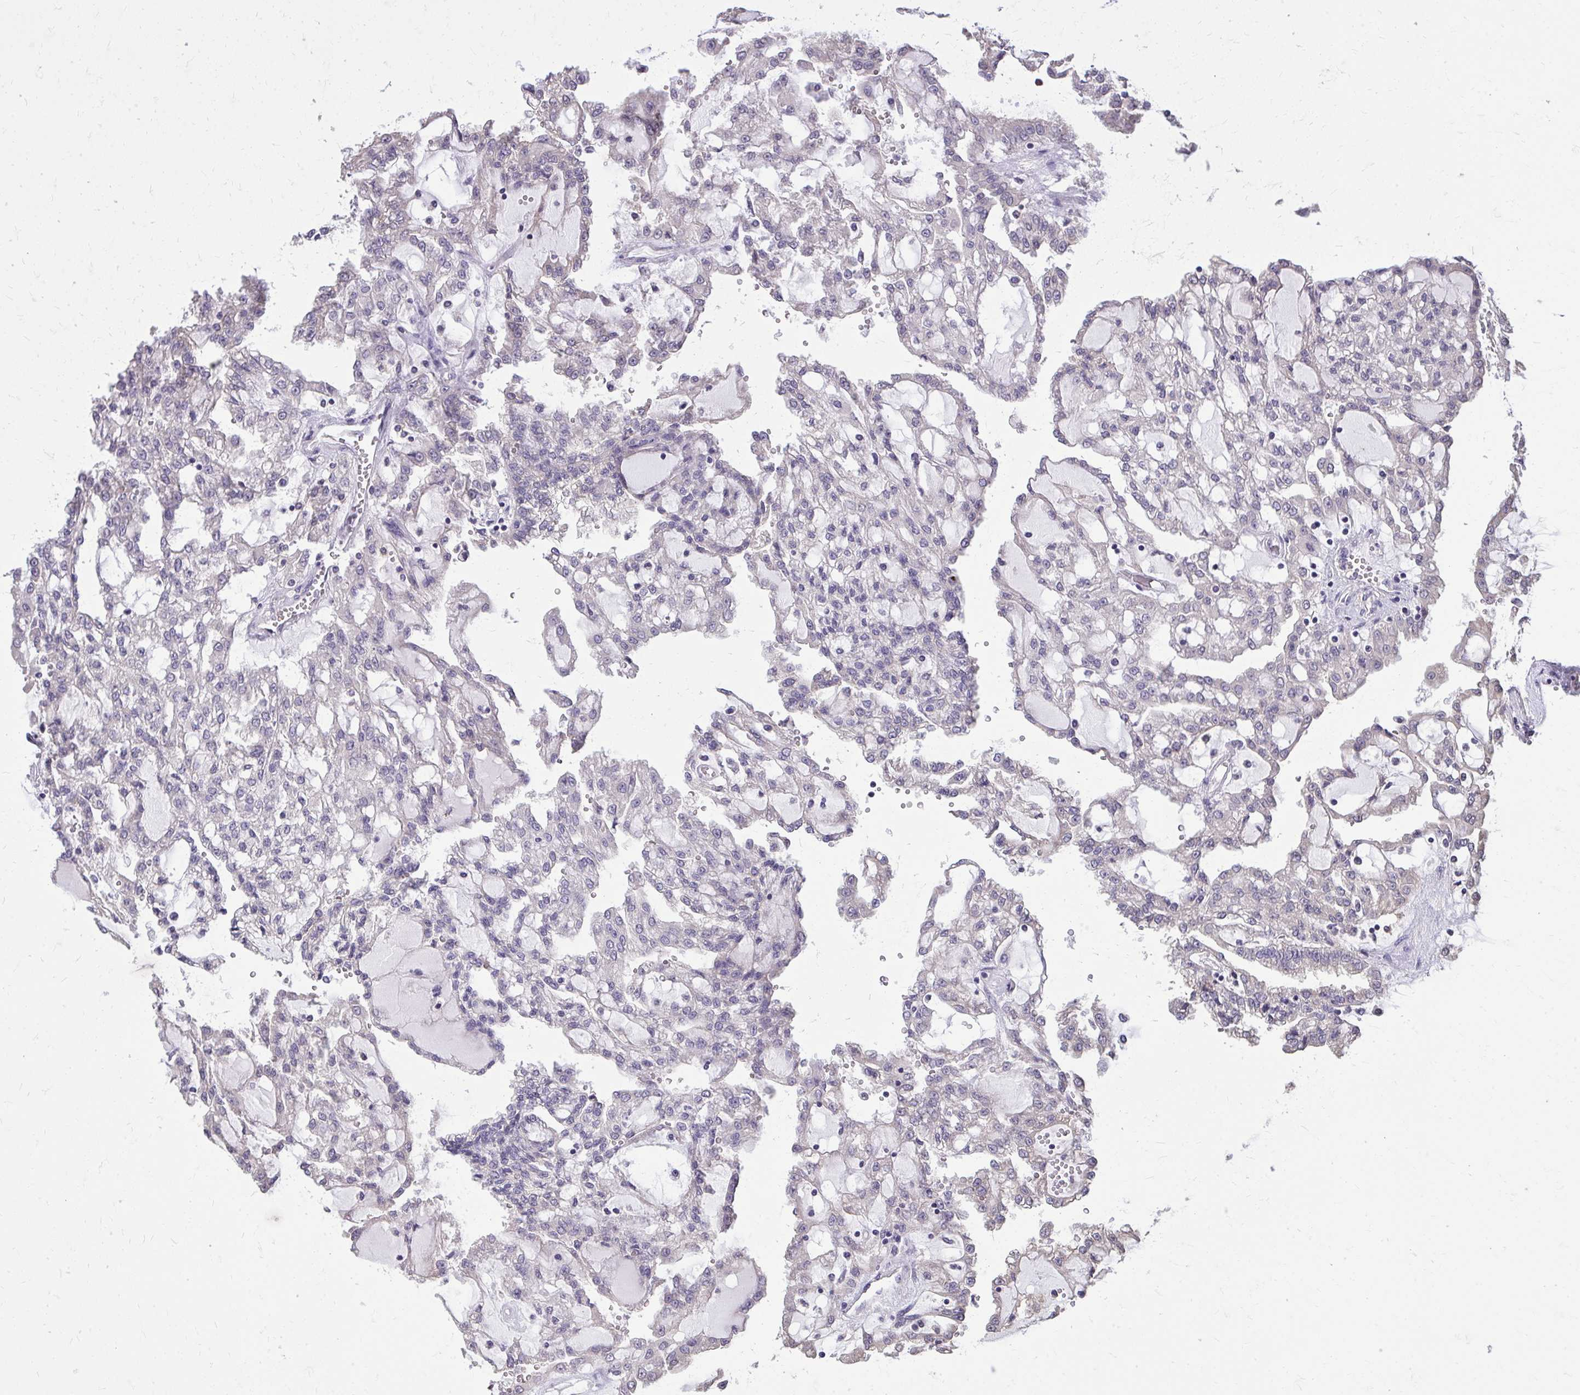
{"staining": {"intensity": "negative", "quantity": "none", "location": "none"}, "tissue": "renal cancer", "cell_type": "Tumor cells", "image_type": "cancer", "snomed": [{"axis": "morphology", "description": "Adenocarcinoma, NOS"}, {"axis": "topography", "description": "Kidney"}], "caption": "This is an immunohistochemistry (IHC) photomicrograph of human renal adenocarcinoma. There is no expression in tumor cells.", "gene": "AKAP5", "patient": {"sex": "male", "age": 63}}